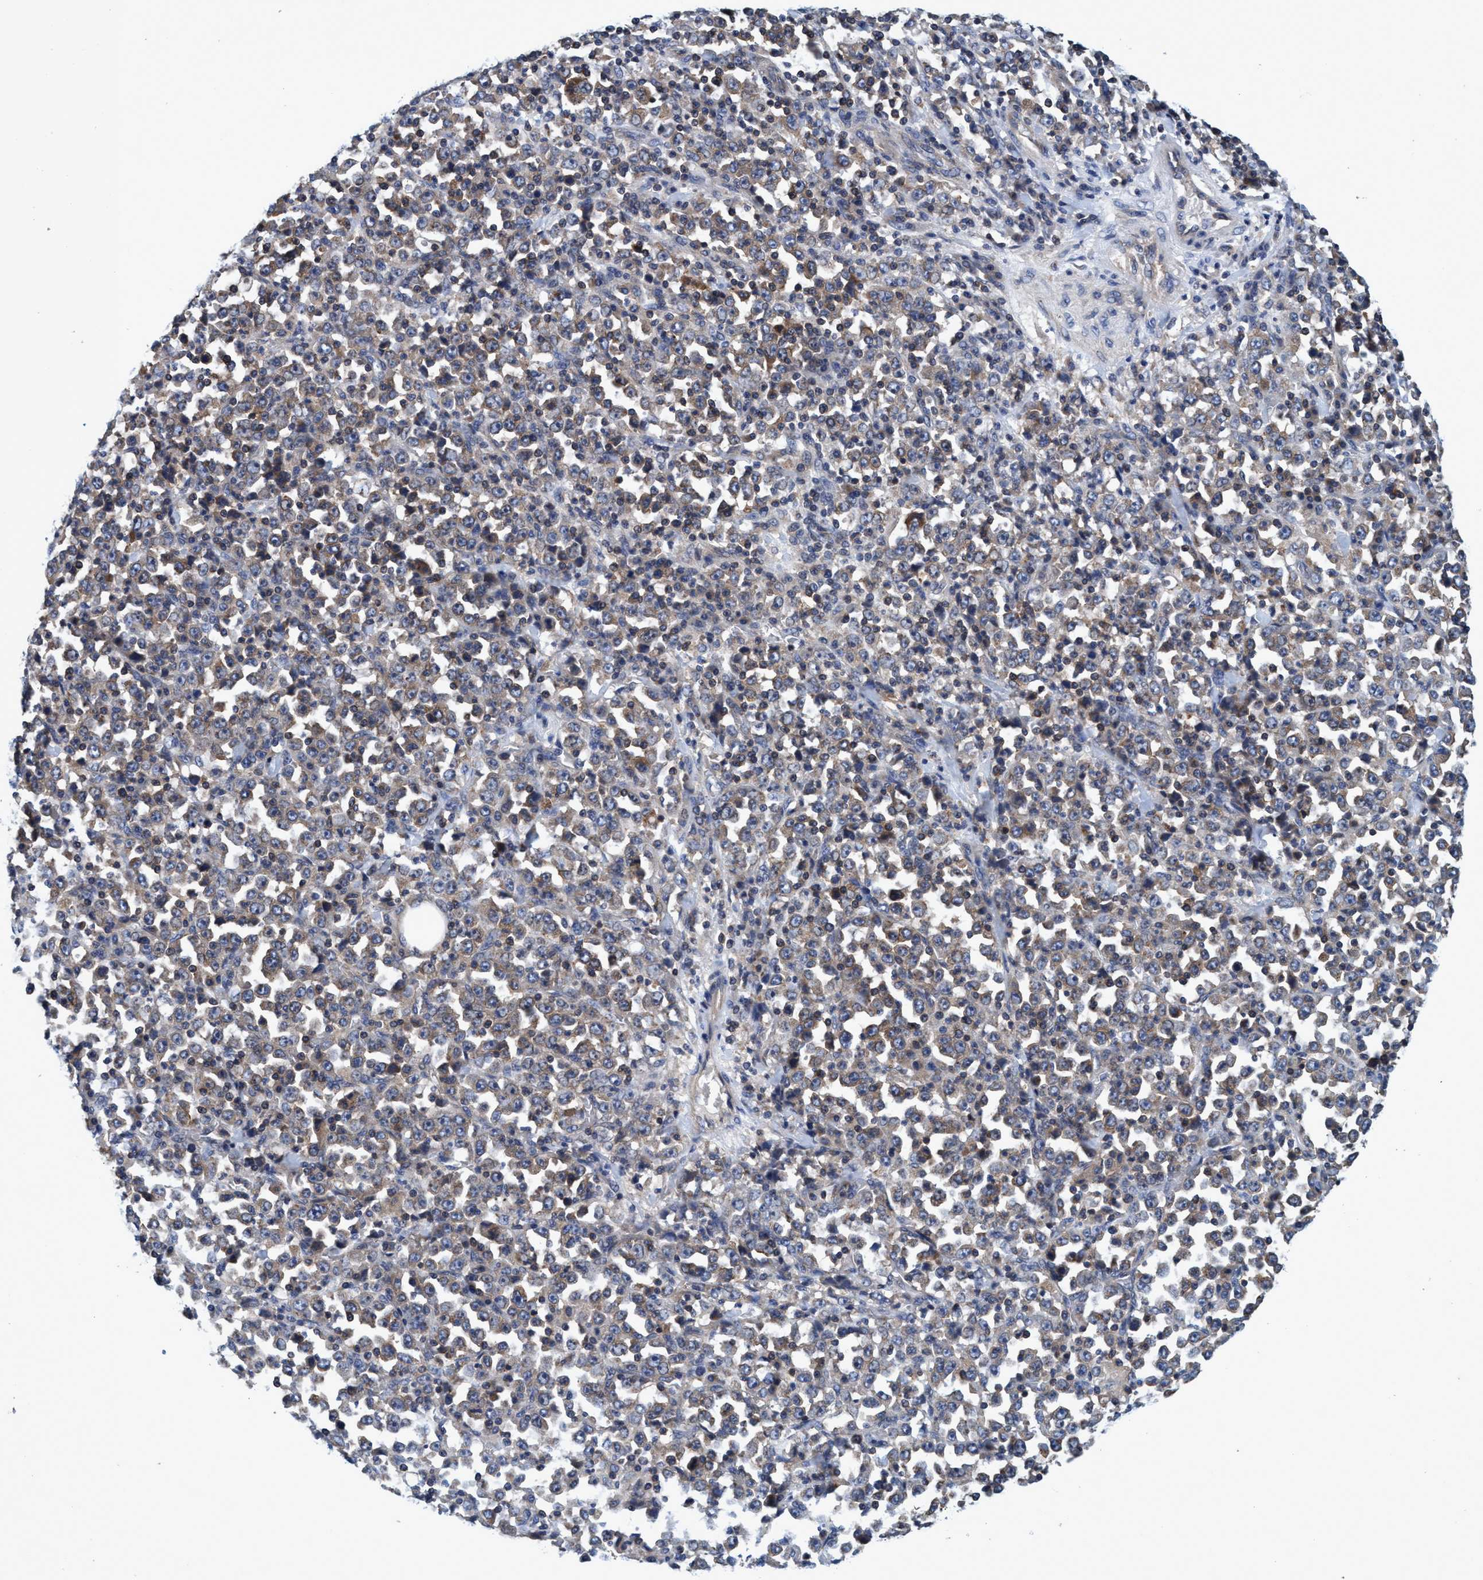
{"staining": {"intensity": "weak", "quantity": ">75%", "location": "cytoplasmic/membranous"}, "tissue": "stomach cancer", "cell_type": "Tumor cells", "image_type": "cancer", "snomed": [{"axis": "morphology", "description": "Normal tissue, NOS"}, {"axis": "morphology", "description": "Adenocarcinoma, NOS"}, {"axis": "topography", "description": "Stomach, upper"}, {"axis": "topography", "description": "Stomach"}], "caption": "Weak cytoplasmic/membranous protein expression is present in approximately >75% of tumor cells in stomach cancer.", "gene": "CALCOCO2", "patient": {"sex": "male", "age": 59}}